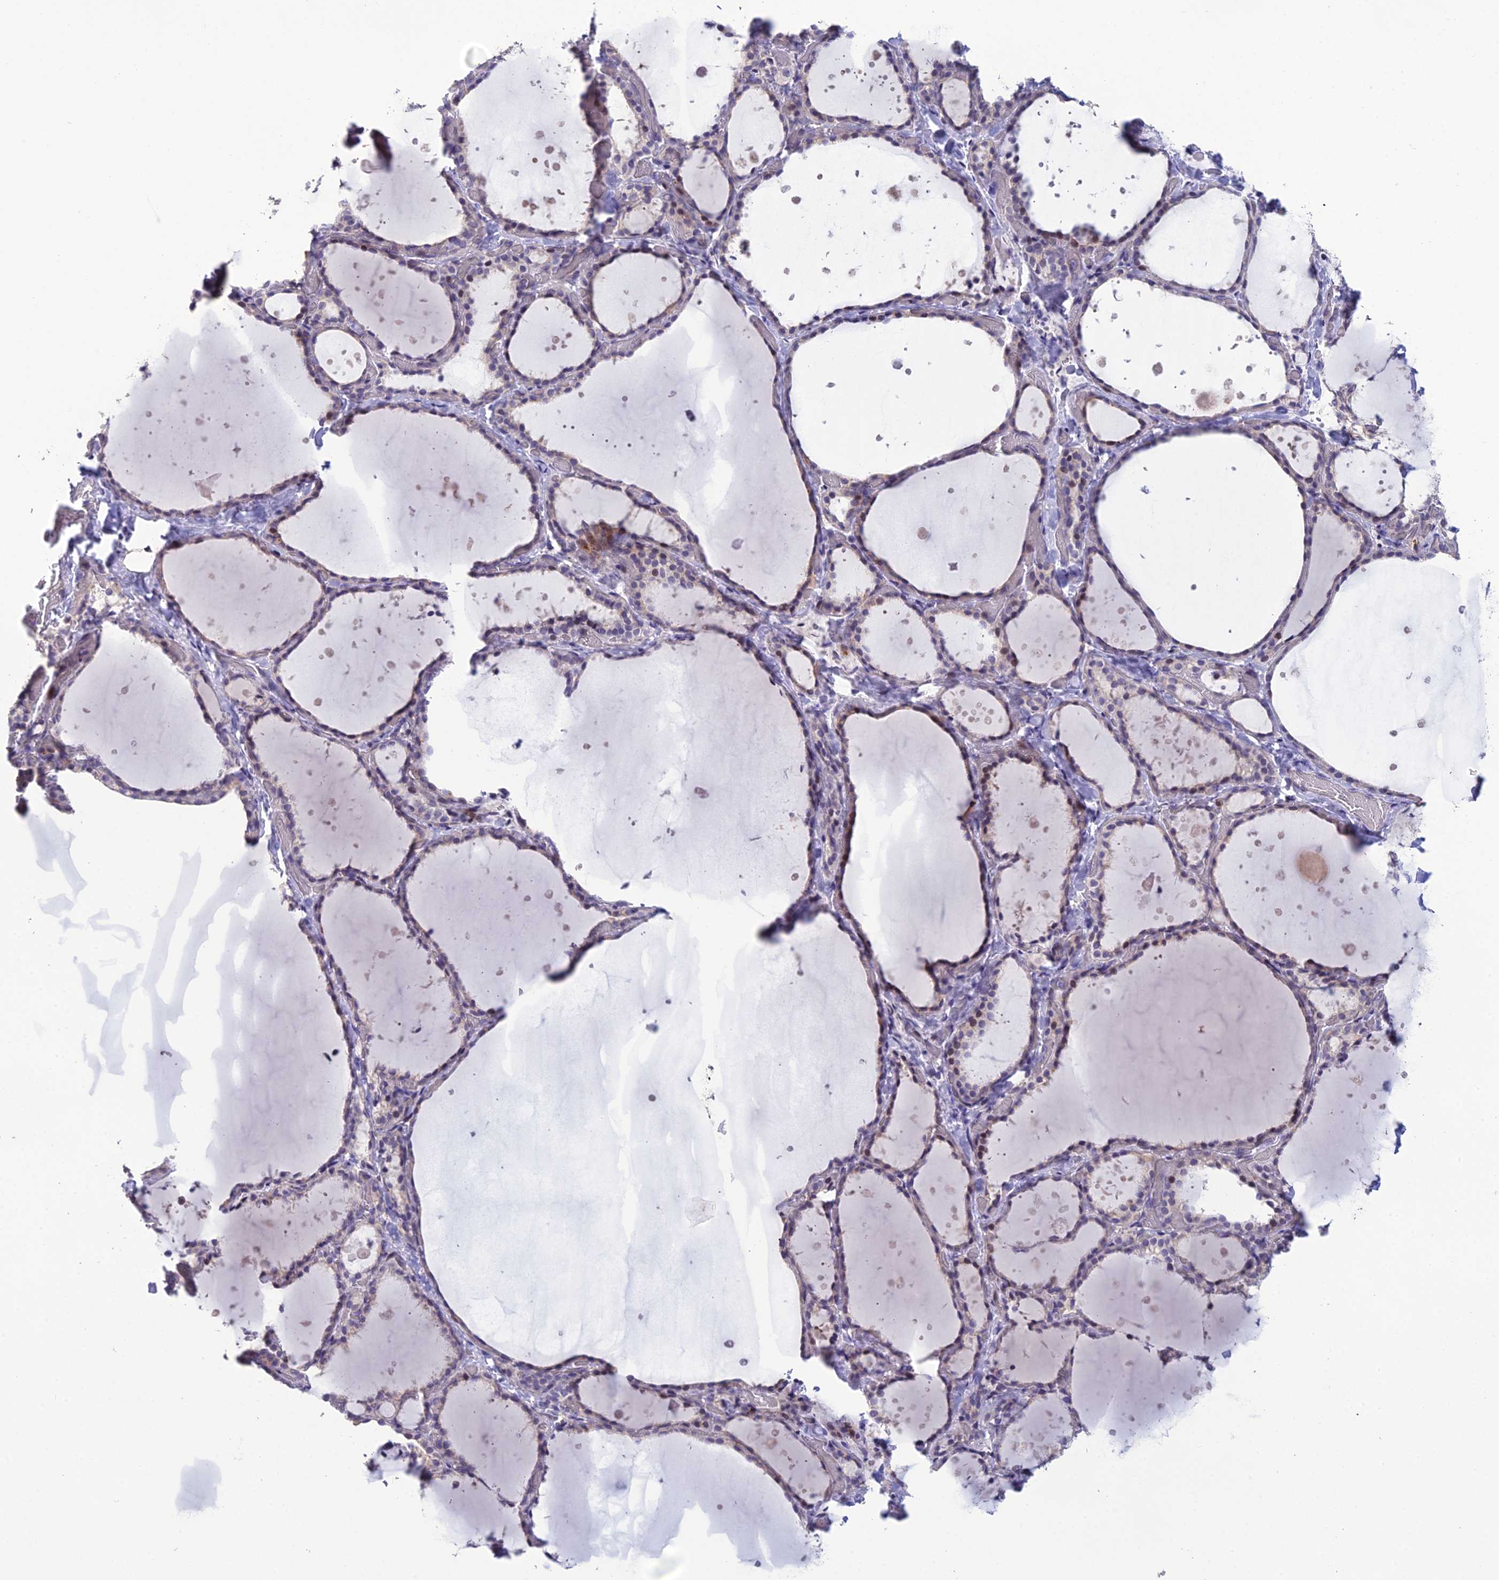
{"staining": {"intensity": "weak", "quantity": "<25%", "location": "cytoplasmic/membranous"}, "tissue": "thyroid gland", "cell_type": "Glandular cells", "image_type": "normal", "snomed": [{"axis": "morphology", "description": "Normal tissue, NOS"}, {"axis": "topography", "description": "Thyroid gland"}], "caption": "DAB immunohistochemical staining of normal thyroid gland demonstrates no significant staining in glandular cells.", "gene": "TMEM134", "patient": {"sex": "female", "age": 44}}